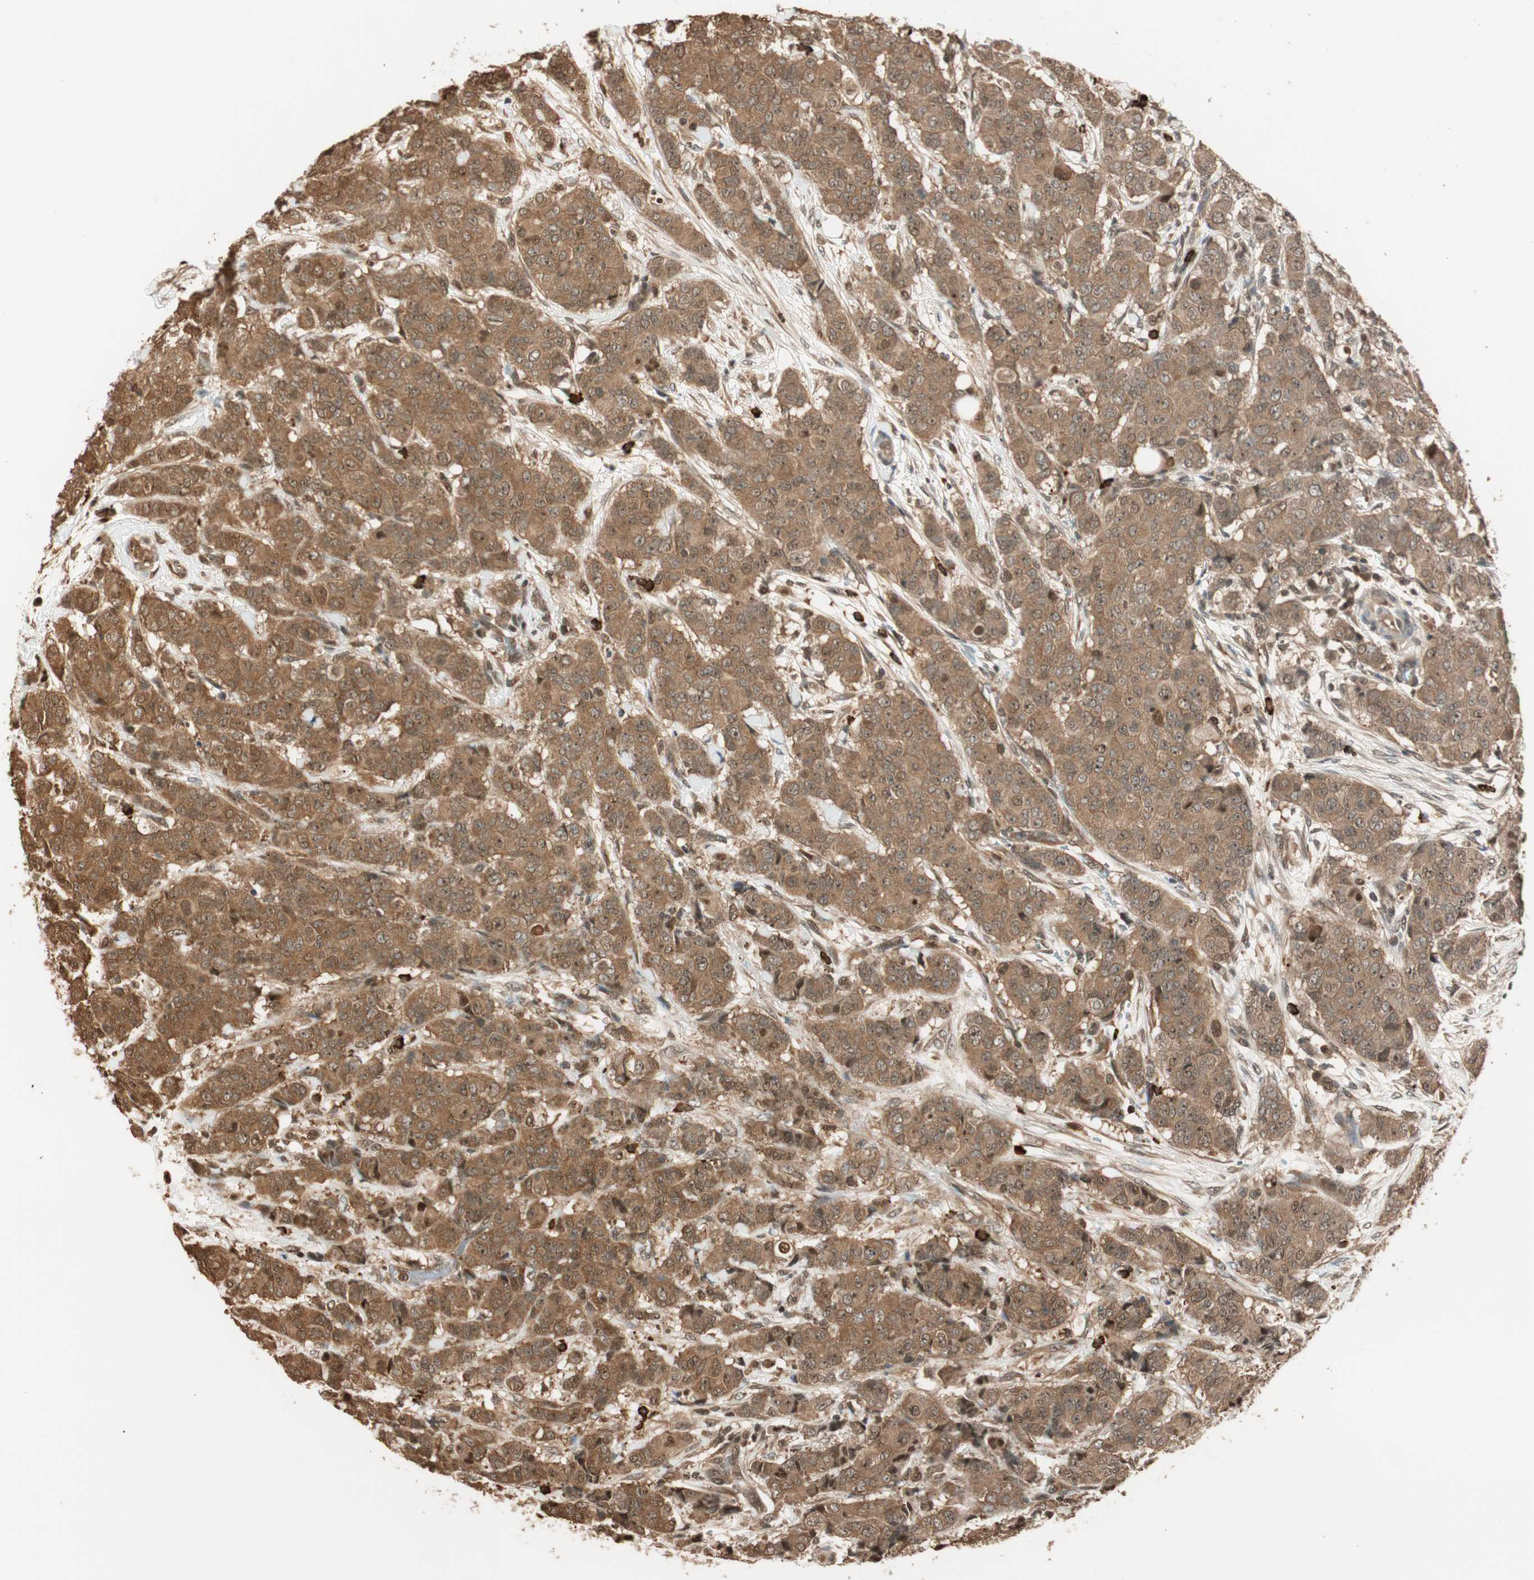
{"staining": {"intensity": "moderate", "quantity": ">75%", "location": "cytoplasmic/membranous,nuclear"}, "tissue": "breast cancer", "cell_type": "Tumor cells", "image_type": "cancer", "snomed": [{"axis": "morphology", "description": "Duct carcinoma"}, {"axis": "topography", "description": "Breast"}], "caption": "IHC staining of breast infiltrating ductal carcinoma, which displays medium levels of moderate cytoplasmic/membranous and nuclear expression in about >75% of tumor cells indicating moderate cytoplasmic/membranous and nuclear protein positivity. The staining was performed using DAB (3,3'-diaminobenzidine) (brown) for protein detection and nuclei were counterstained in hematoxylin (blue).", "gene": "ZNF443", "patient": {"sex": "female", "age": 40}}